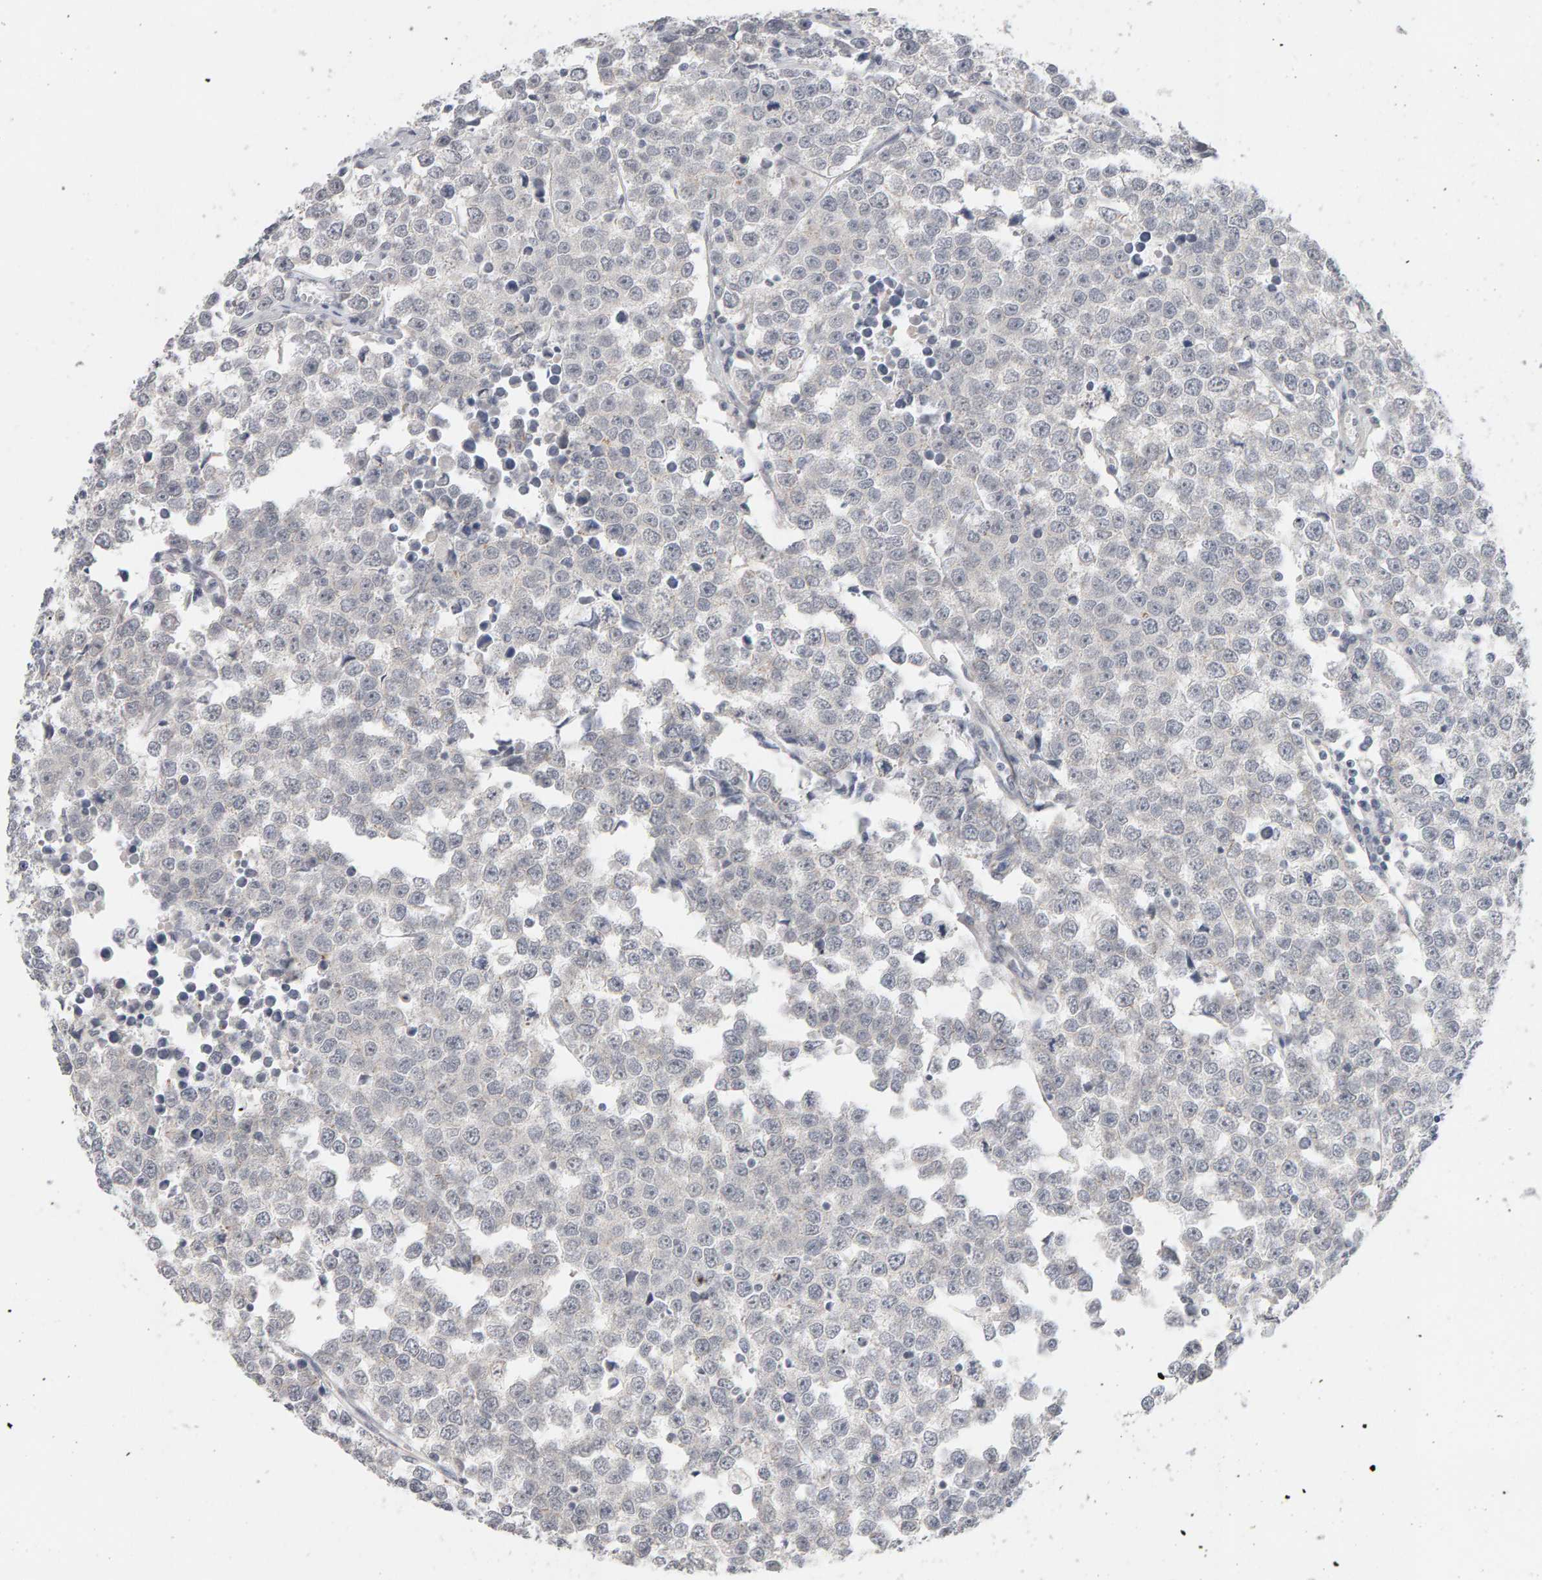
{"staining": {"intensity": "negative", "quantity": "none", "location": "none"}, "tissue": "testis cancer", "cell_type": "Tumor cells", "image_type": "cancer", "snomed": [{"axis": "morphology", "description": "Seminoma, NOS"}, {"axis": "morphology", "description": "Carcinoma, Embryonal, NOS"}, {"axis": "topography", "description": "Testis"}], "caption": "High magnification brightfield microscopy of testis cancer (seminoma) stained with DAB (brown) and counterstained with hematoxylin (blue): tumor cells show no significant expression.", "gene": "HNF4A", "patient": {"sex": "male", "age": 52}}